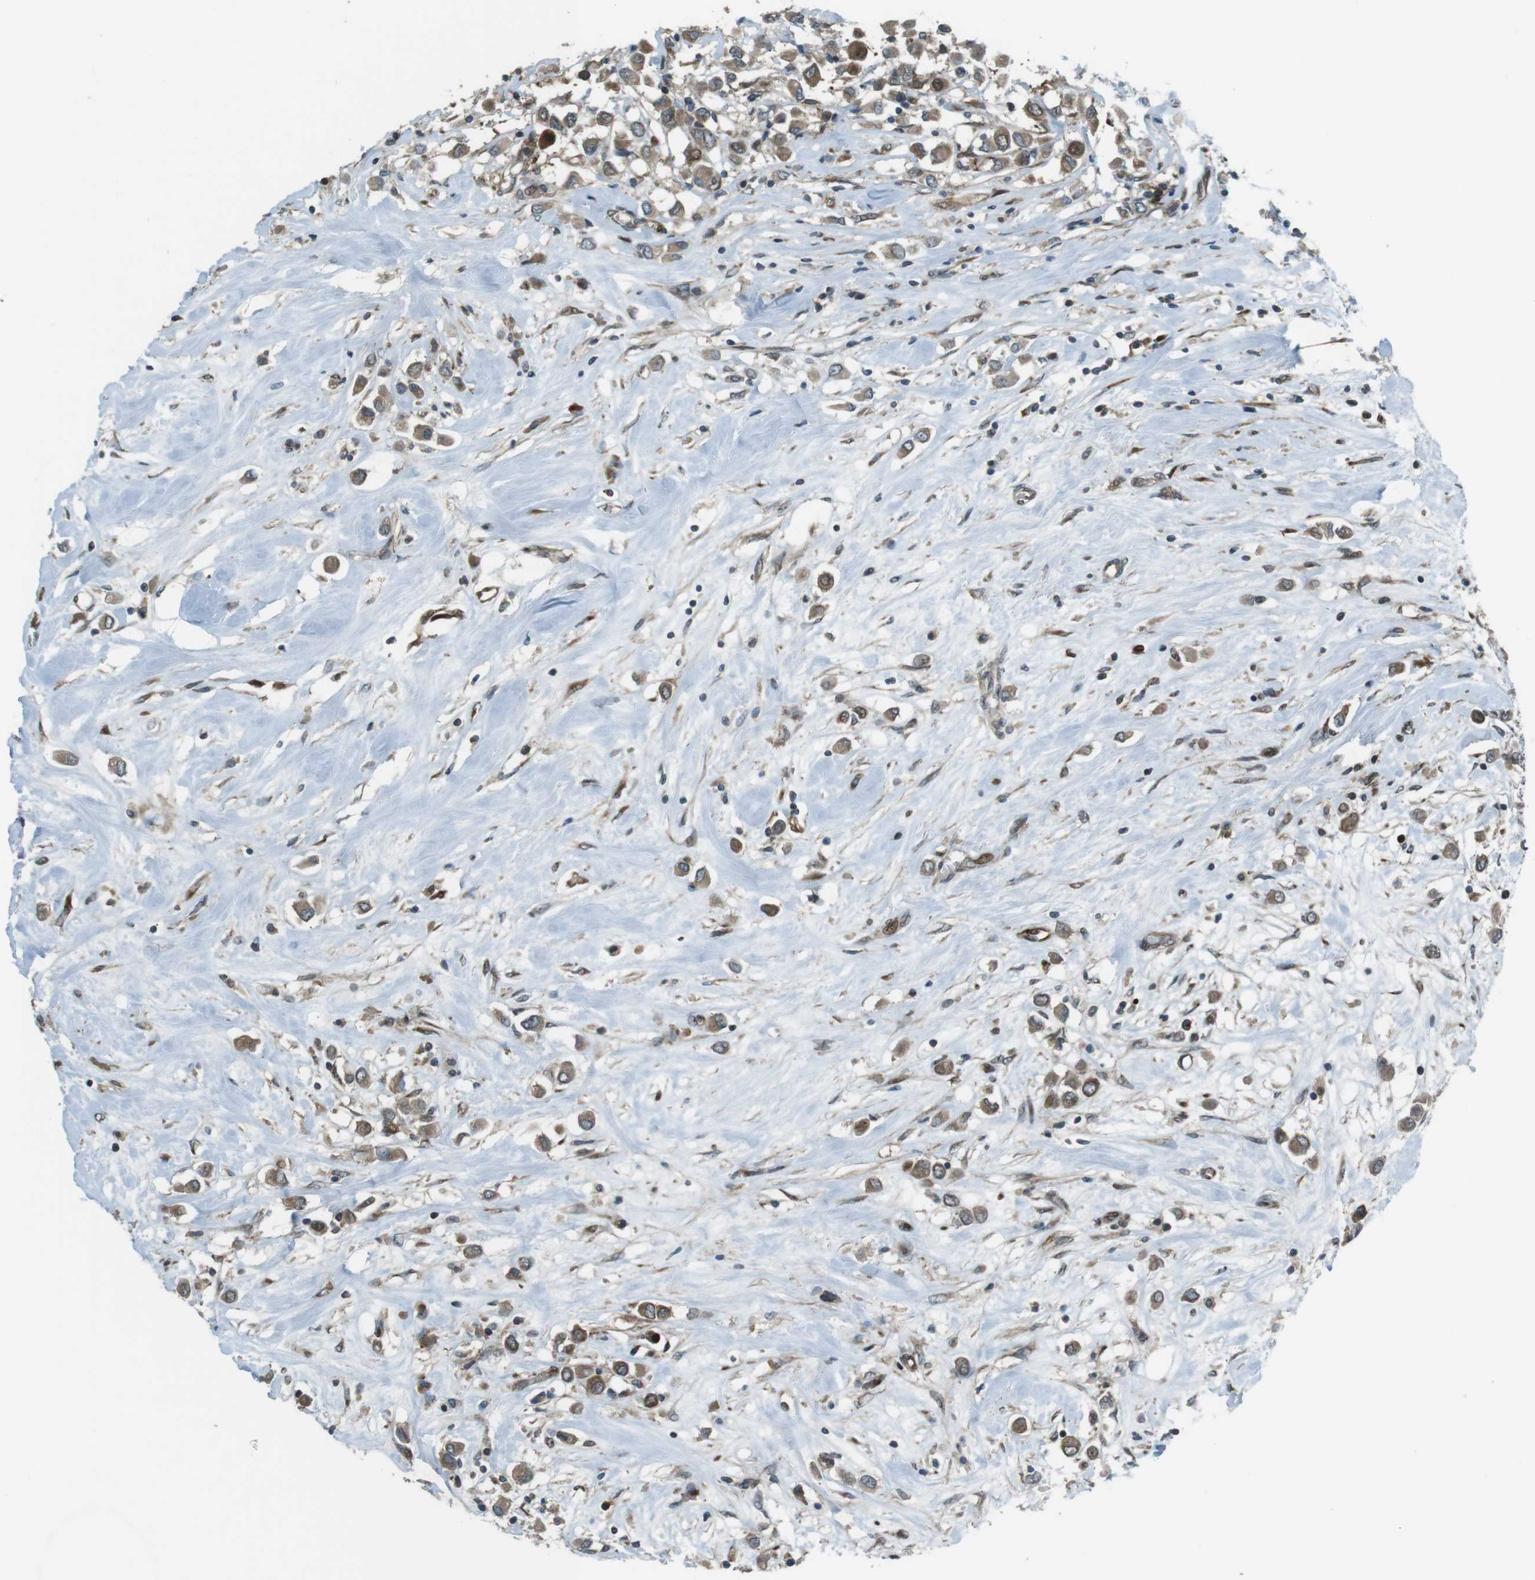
{"staining": {"intensity": "moderate", "quantity": ">75%", "location": "cytoplasmic/membranous,nuclear"}, "tissue": "breast cancer", "cell_type": "Tumor cells", "image_type": "cancer", "snomed": [{"axis": "morphology", "description": "Duct carcinoma"}, {"axis": "topography", "description": "Breast"}], "caption": "A medium amount of moderate cytoplasmic/membranous and nuclear expression is identified in about >75% of tumor cells in breast cancer tissue. (brown staining indicates protein expression, while blue staining denotes nuclei).", "gene": "ZNF330", "patient": {"sex": "female", "age": 61}}